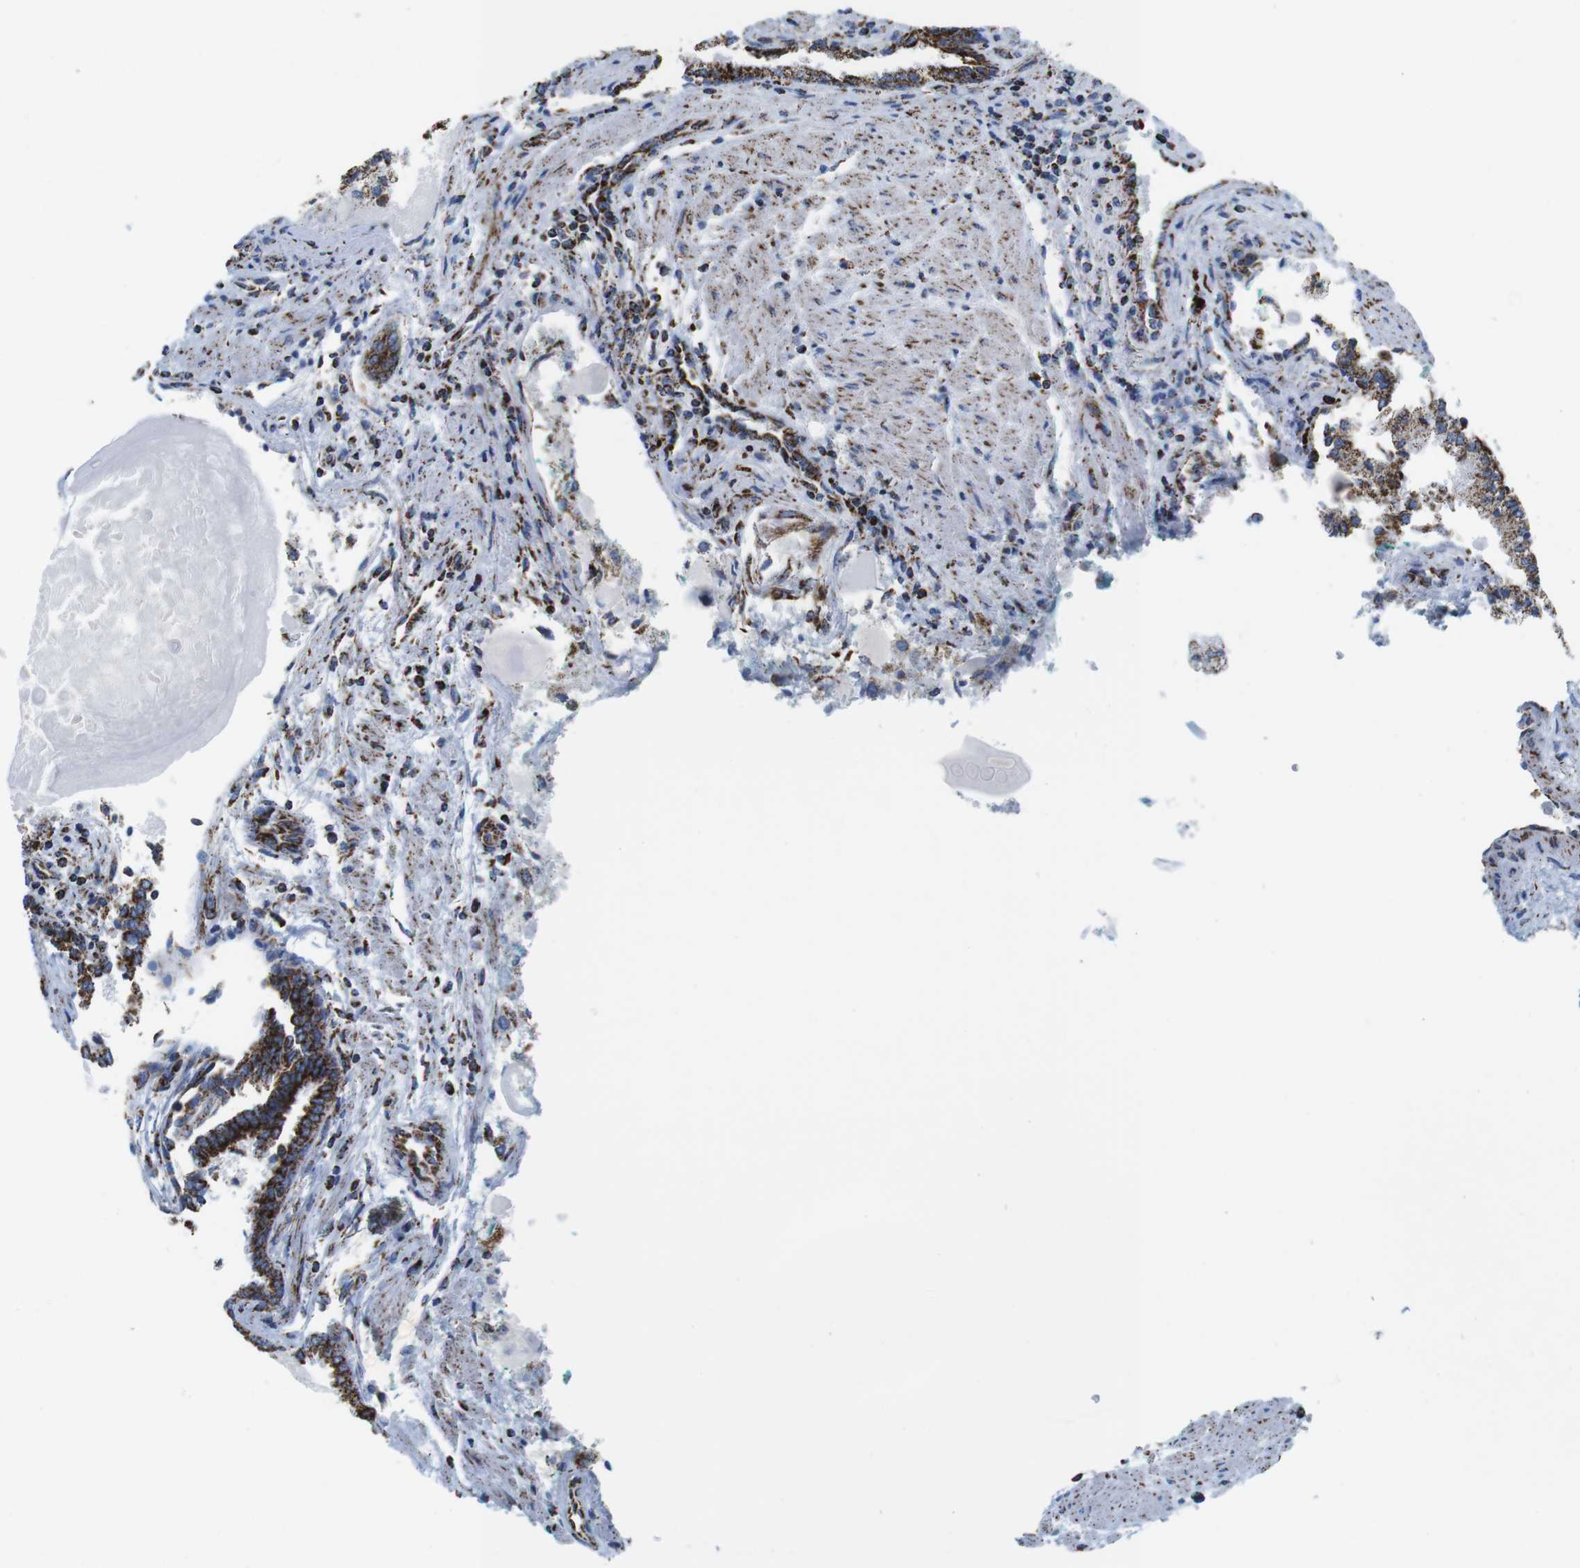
{"staining": {"intensity": "strong", "quantity": ">75%", "location": "cytoplasmic/membranous"}, "tissue": "prostate cancer", "cell_type": "Tumor cells", "image_type": "cancer", "snomed": [{"axis": "morphology", "description": "Adenocarcinoma, High grade"}, {"axis": "topography", "description": "Prostate"}], "caption": "Protein staining of prostate cancer (high-grade adenocarcinoma) tissue exhibits strong cytoplasmic/membranous positivity in about >75% of tumor cells. The protein is shown in brown color, while the nuclei are stained blue.", "gene": "ATP5PO", "patient": {"sex": "male", "age": 58}}